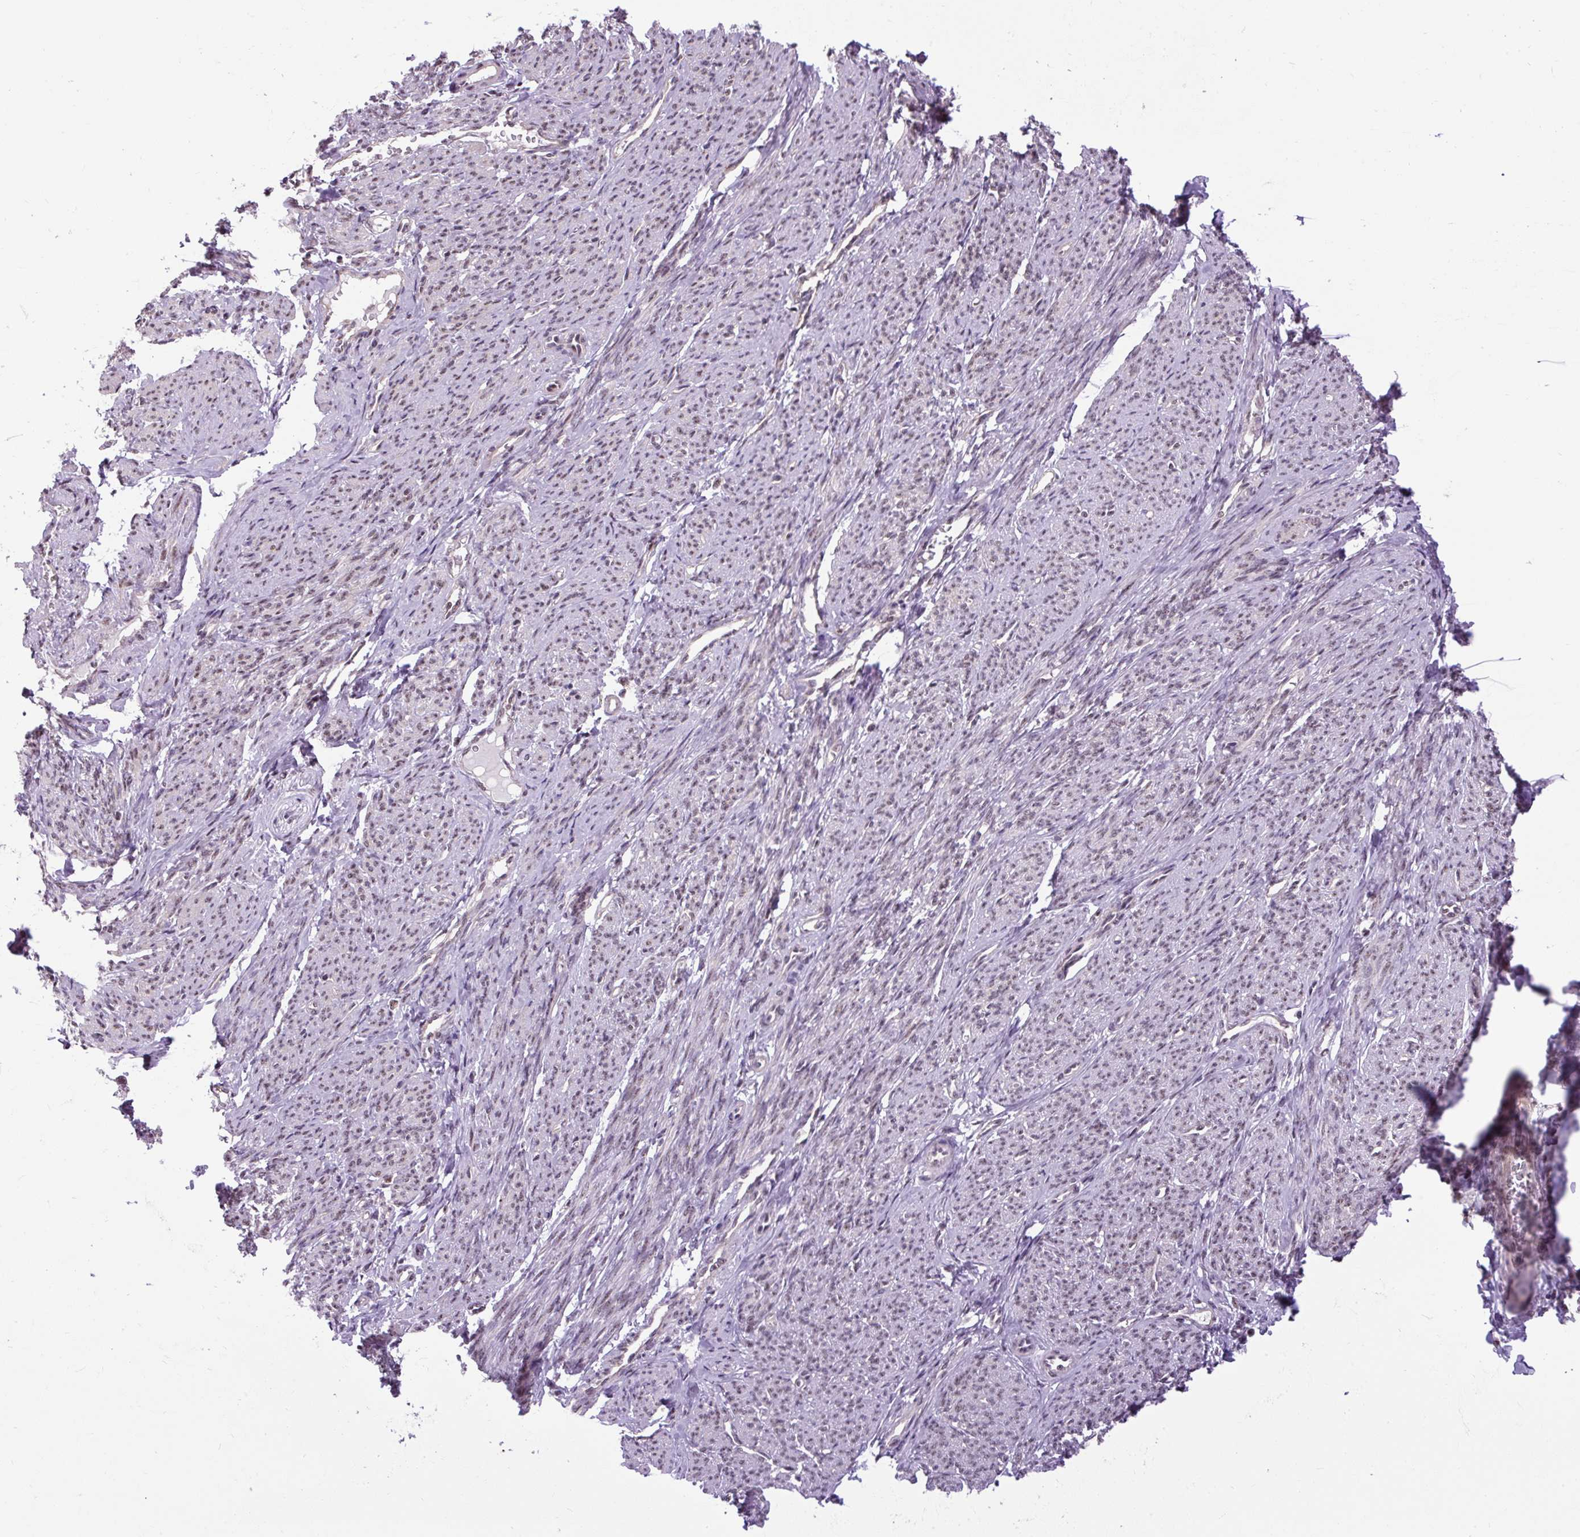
{"staining": {"intensity": "moderate", "quantity": "25%-75%", "location": "nuclear"}, "tissue": "smooth muscle", "cell_type": "Smooth muscle cells", "image_type": "normal", "snomed": [{"axis": "morphology", "description": "Normal tissue, NOS"}, {"axis": "topography", "description": "Smooth muscle"}], "caption": "DAB immunohistochemical staining of normal smooth muscle displays moderate nuclear protein positivity in about 25%-75% of smooth muscle cells. (brown staining indicates protein expression, while blue staining denotes nuclei).", "gene": "SMC5", "patient": {"sex": "female", "age": 65}}